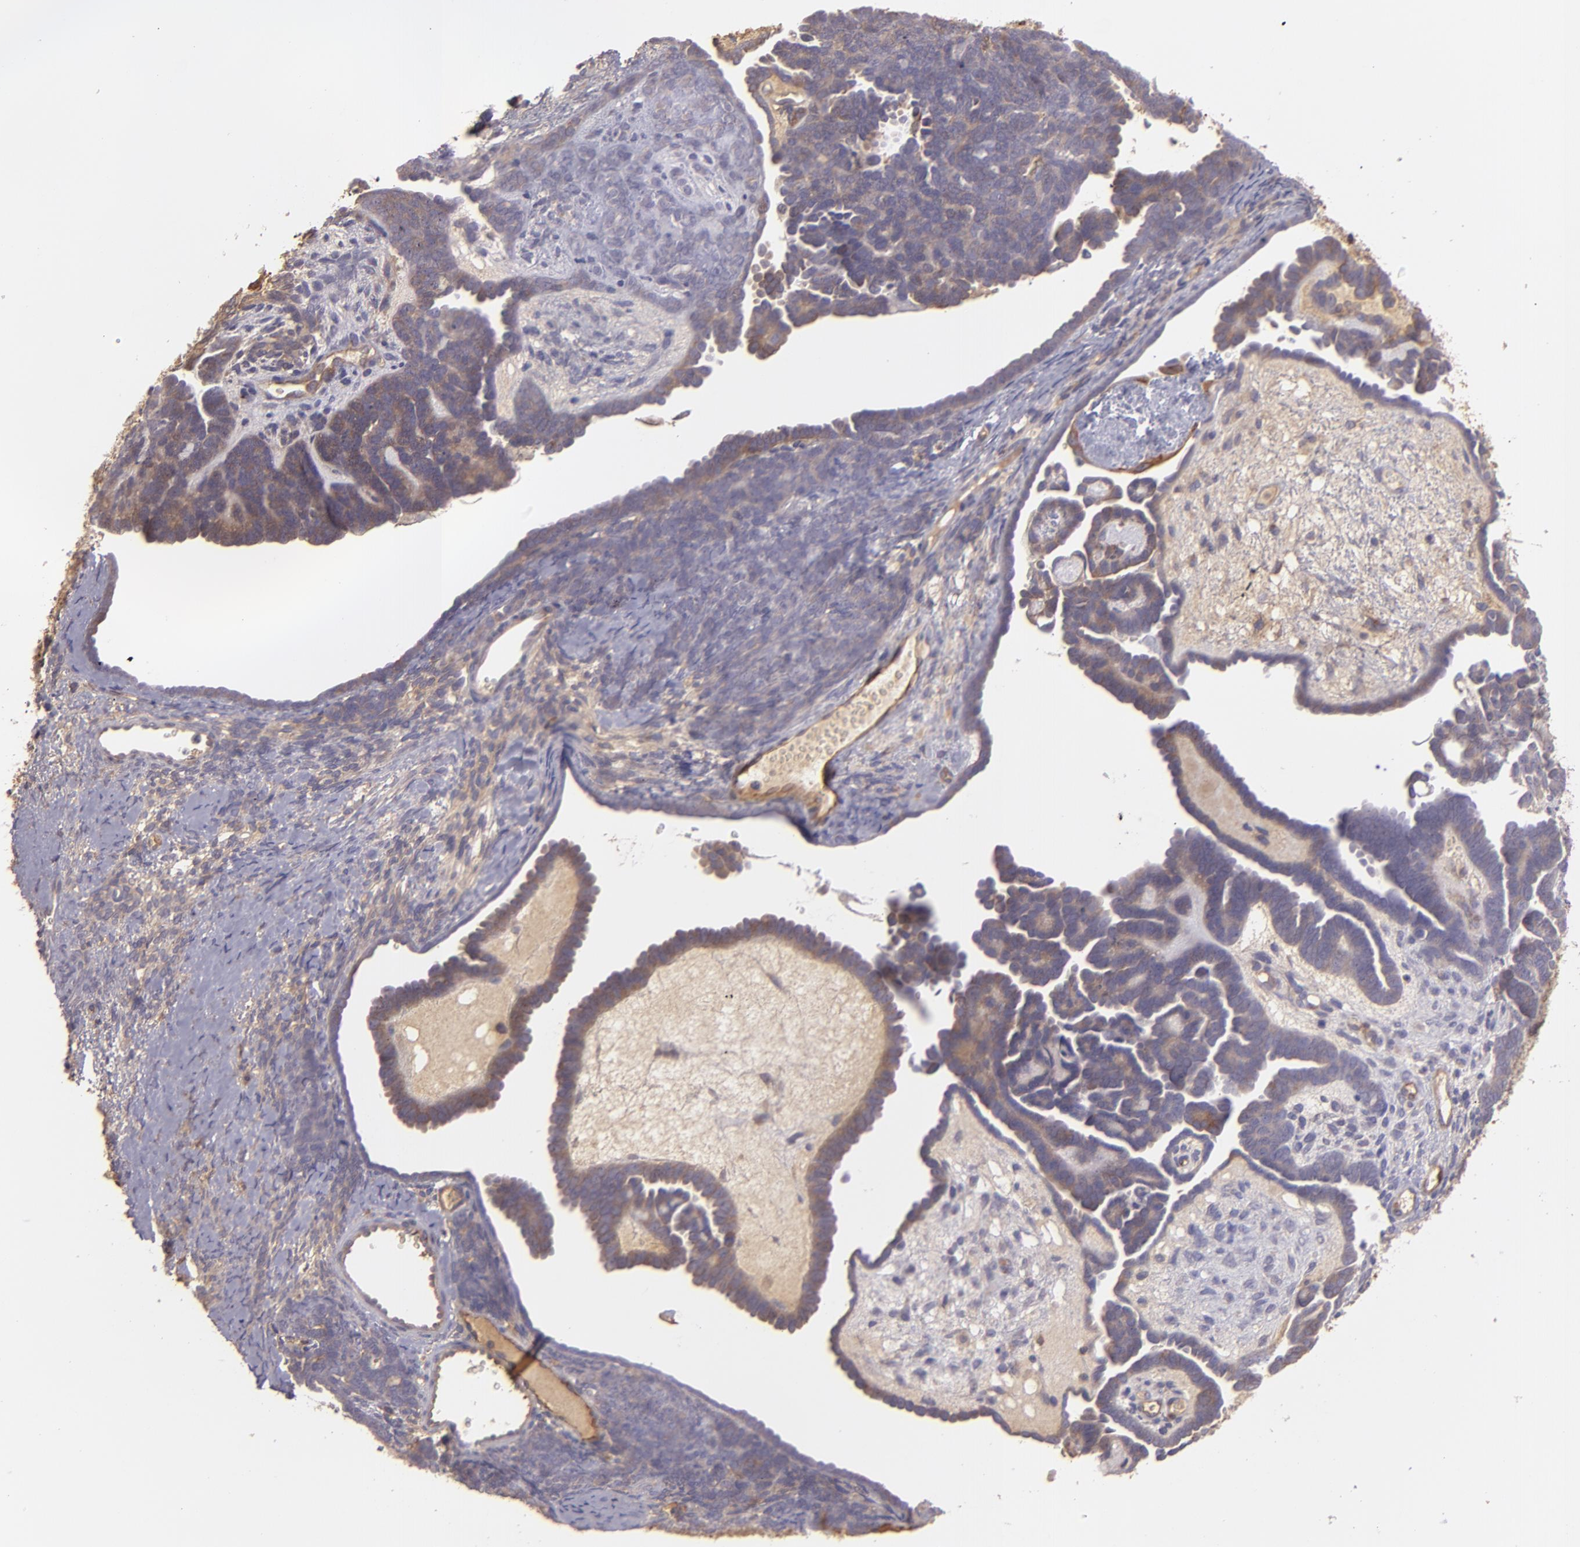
{"staining": {"intensity": "moderate", "quantity": ">75%", "location": "cytoplasmic/membranous"}, "tissue": "endometrial cancer", "cell_type": "Tumor cells", "image_type": "cancer", "snomed": [{"axis": "morphology", "description": "Neoplasm, malignant, NOS"}, {"axis": "topography", "description": "Endometrium"}], "caption": "Tumor cells reveal moderate cytoplasmic/membranous expression in about >75% of cells in malignant neoplasm (endometrial).", "gene": "ECE1", "patient": {"sex": "female", "age": 74}}